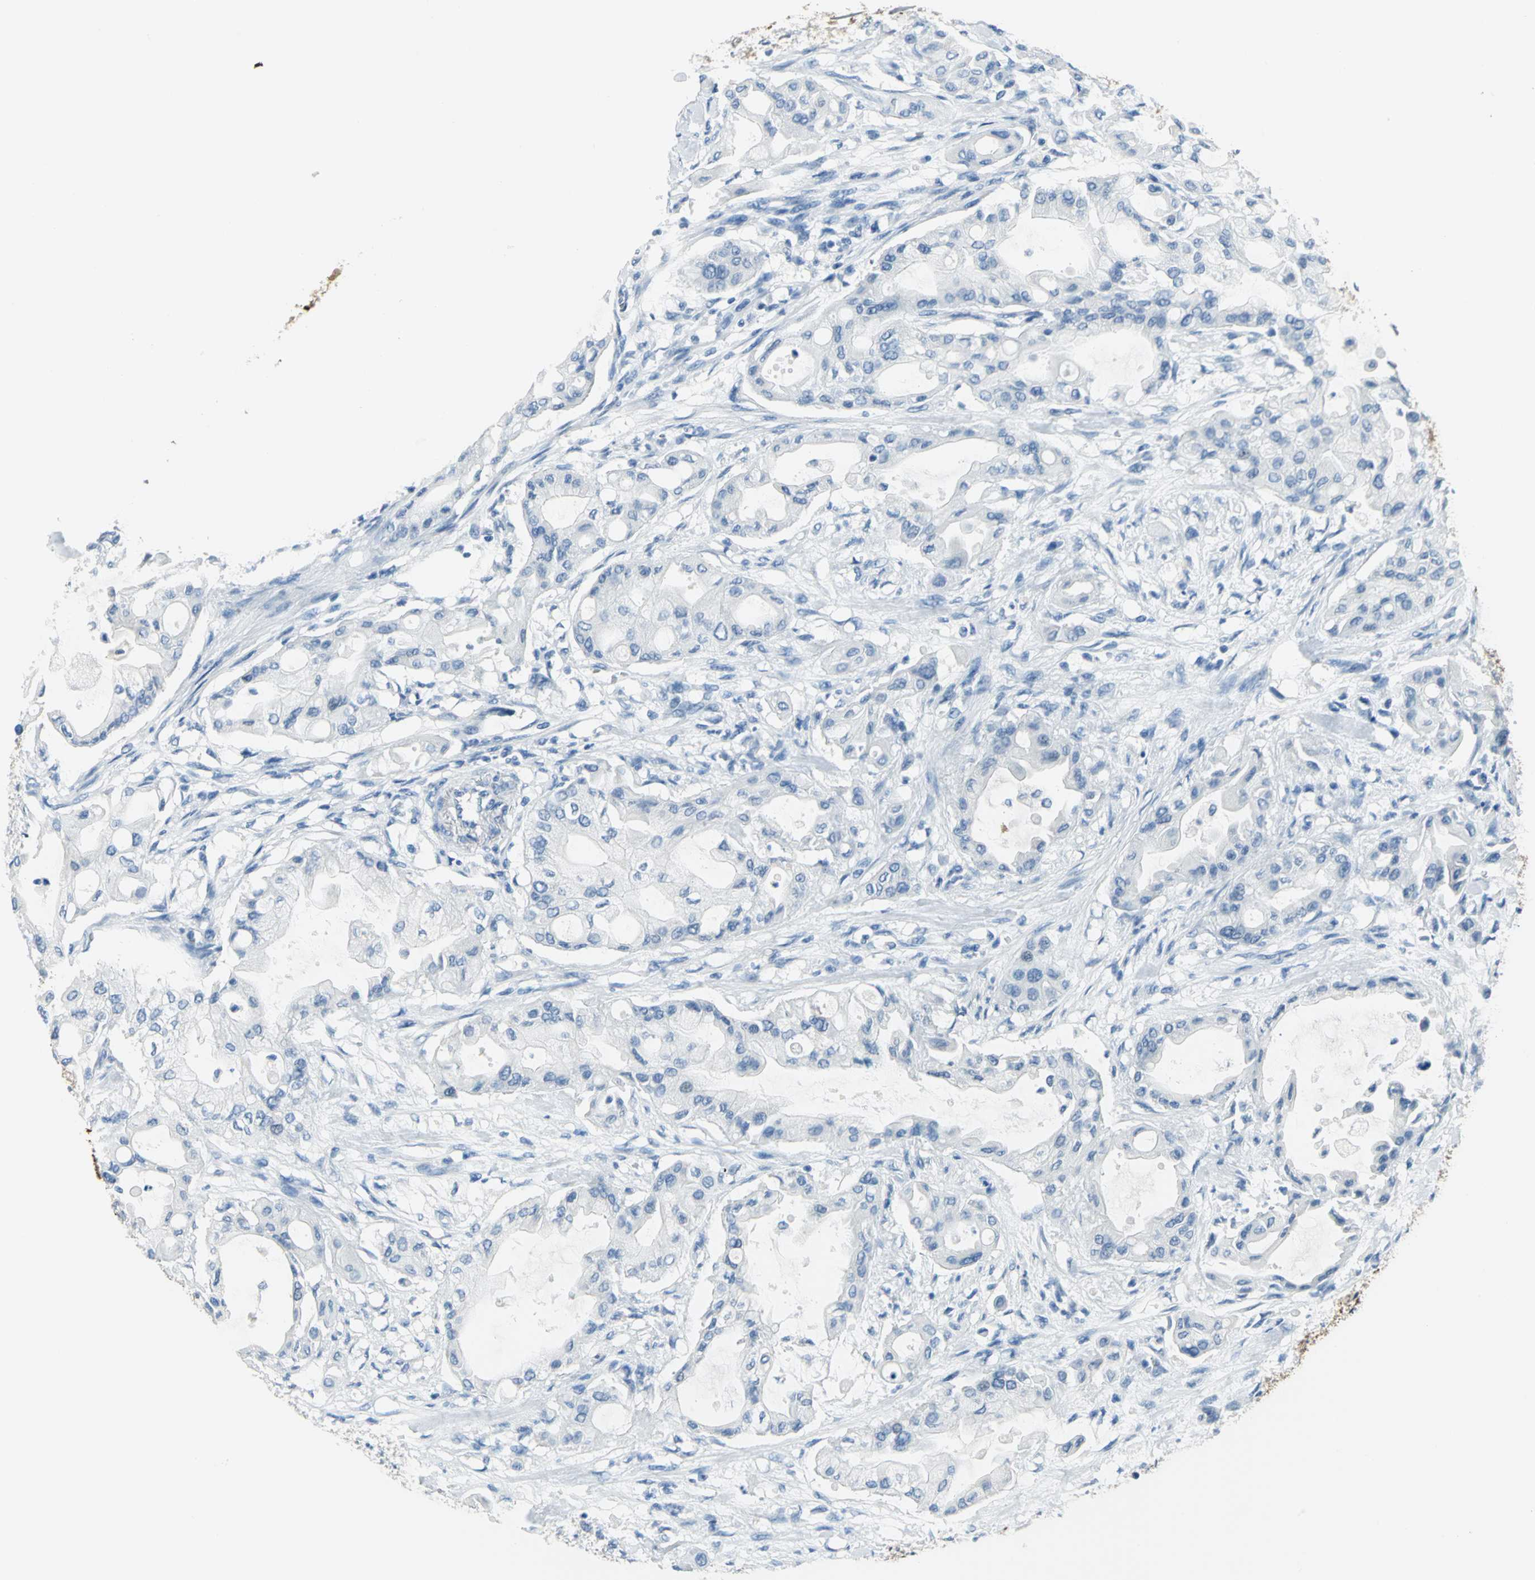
{"staining": {"intensity": "negative", "quantity": "none", "location": "none"}, "tissue": "pancreatic cancer", "cell_type": "Tumor cells", "image_type": "cancer", "snomed": [{"axis": "morphology", "description": "Adenocarcinoma, NOS"}, {"axis": "morphology", "description": "Adenocarcinoma, metastatic, NOS"}, {"axis": "topography", "description": "Lymph node"}, {"axis": "topography", "description": "Pancreas"}, {"axis": "topography", "description": "Duodenum"}], "caption": "Pancreatic cancer (metastatic adenocarcinoma) stained for a protein using immunohistochemistry shows no positivity tumor cells.", "gene": "PKLR", "patient": {"sex": "female", "age": 64}}